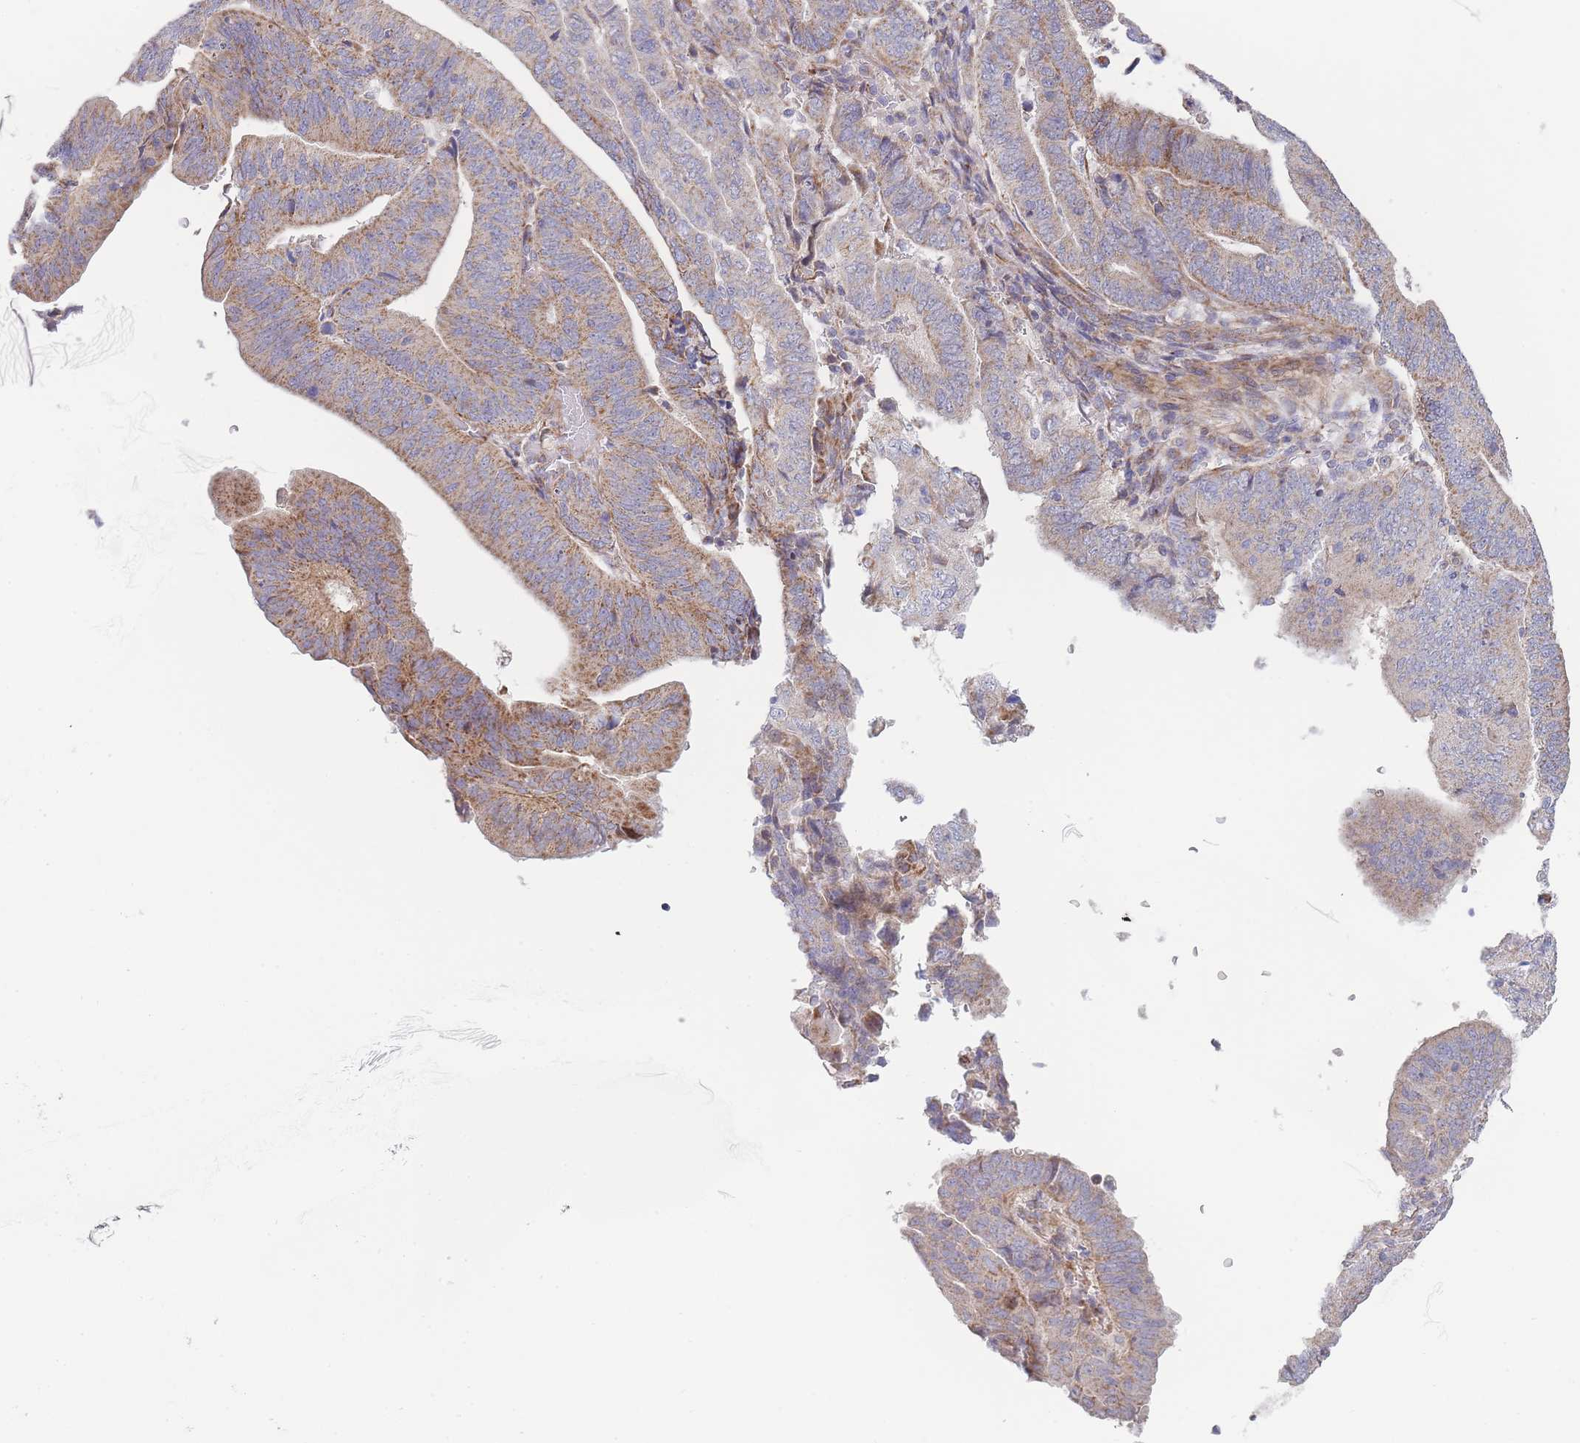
{"staining": {"intensity": "moderate", "quantity": ">75%", "location": "cytoplasmic/membranous"}, "tissue": "endometrial cancer", "cell_type": "Tumor cells", "image_type": "cancer", "snomed": [{"axis": "morphology", "description": "Adenocarcinoma, NOS"}, {"axis": "topography", "description": "Endometrium"}], "caption": "DAB immunohistochemical staining of human adenocarcinoma (endometrial) exhibits moderate cytoplasmic/membranous protein expression in approximately >75% of tumor cells. The protein of interest is shown in brown color, while the nuclei are stained blue.", "gene": "MTRES1", "patient": {"sex": "female", "age": 70}}